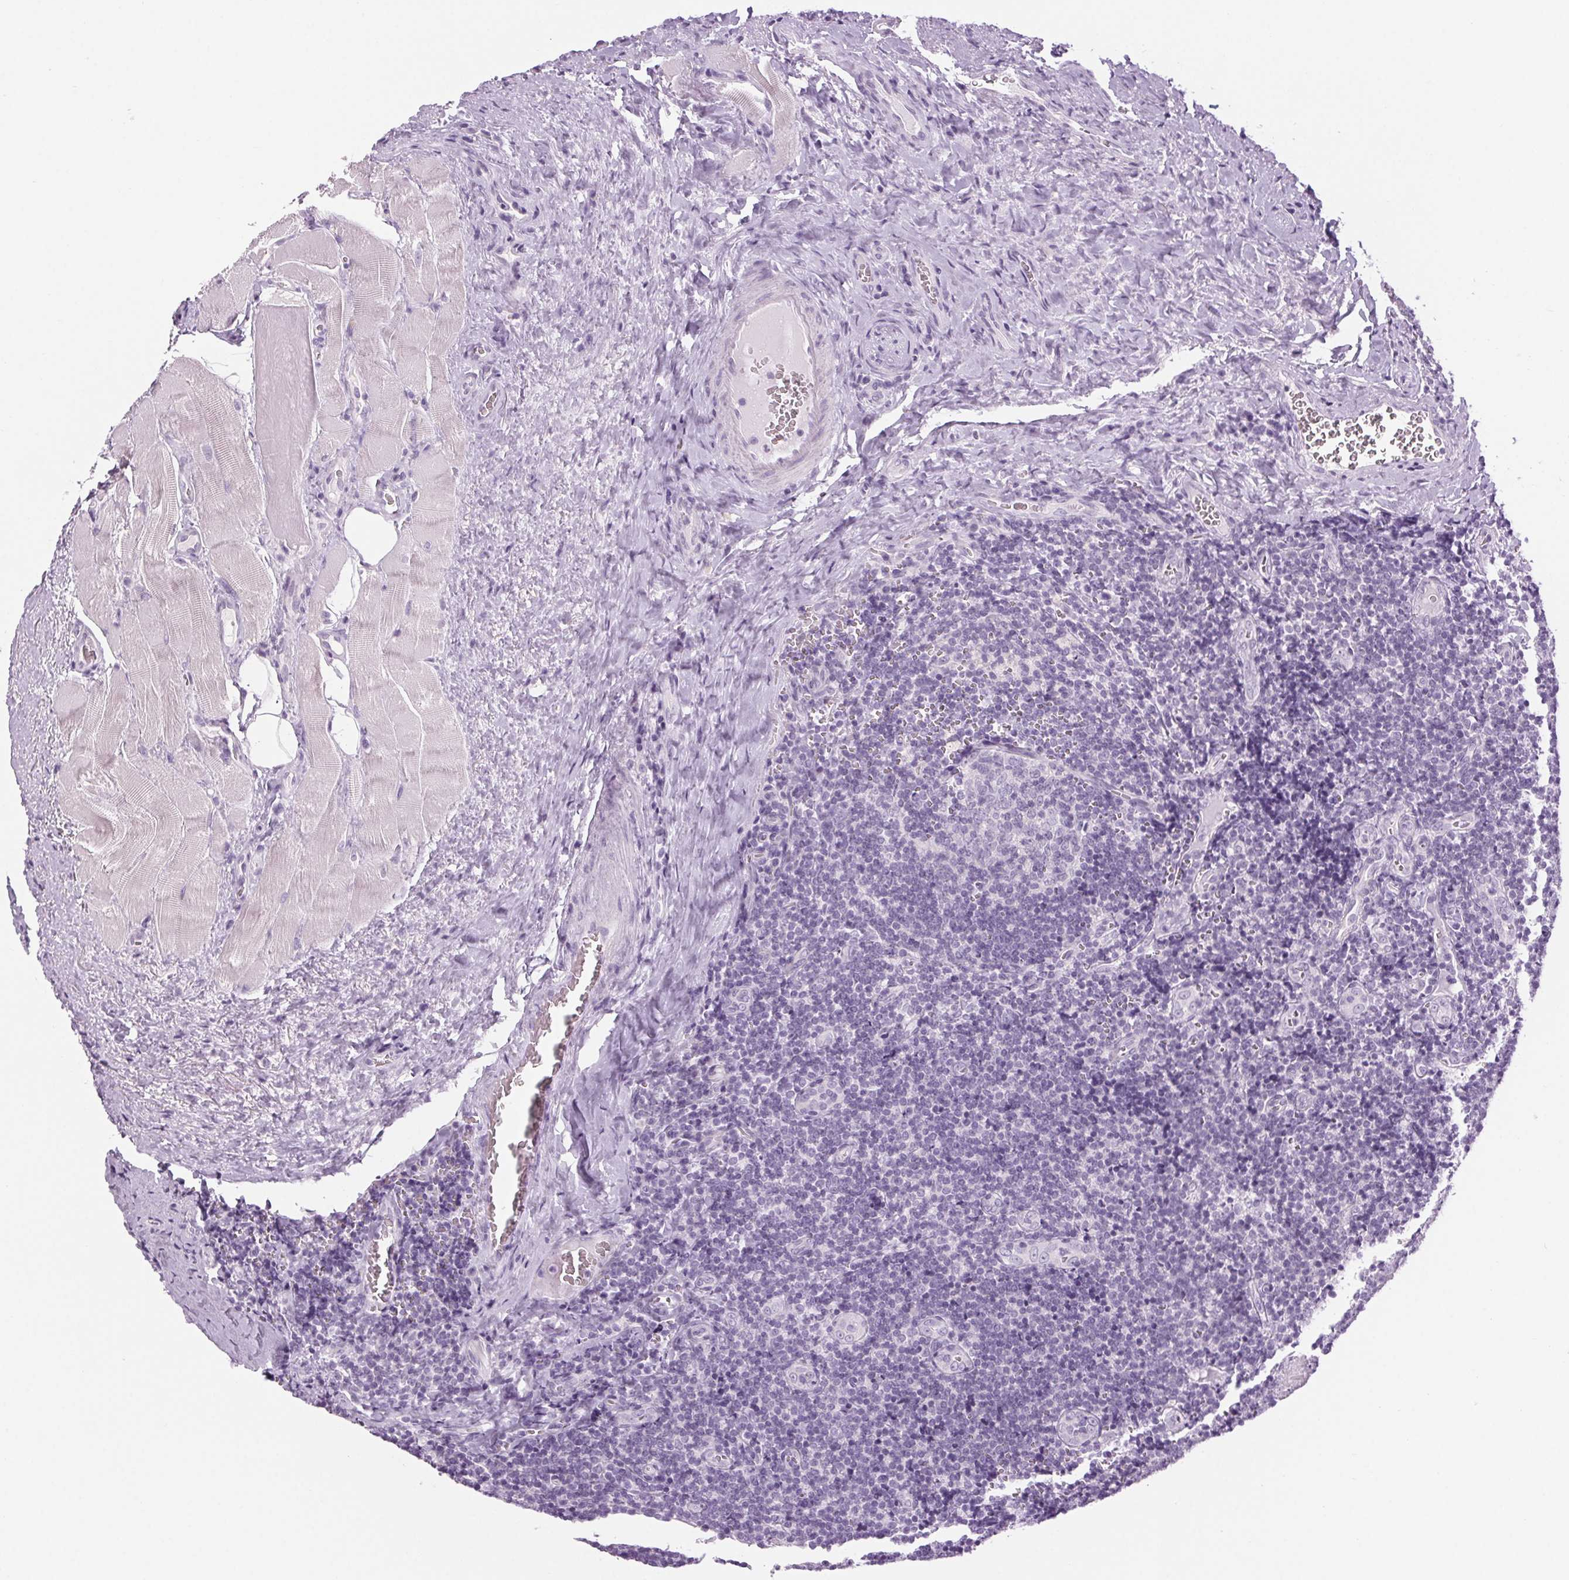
{"staining": {"intensity": "negative", "quantity": "none", "location": "none"}, "tissue": "tonsil", "cell_type": "Germinal center cells", "image_type": "normal", "snomed": [{"axis": "morphology", "description": "Normal tissue, NOS"}, {"axis": "morphology", "description": "Inflammation, NOS"}, {"axis": "topography", "description": "Tonsil"}], "caption": "High magnification brightfield microscopy of benign tonsil stained with DAB (3,3'-diaminobenzidine) (brown) and counterstained with hematoxylin (blue): germinal center cells show no significant expression. The staining is performed using DAB brown chromogen with nuclei counter-stained in using hematoxylin.", "gene": "LRP2", "patient": {"sex": "female", "age": 31}}